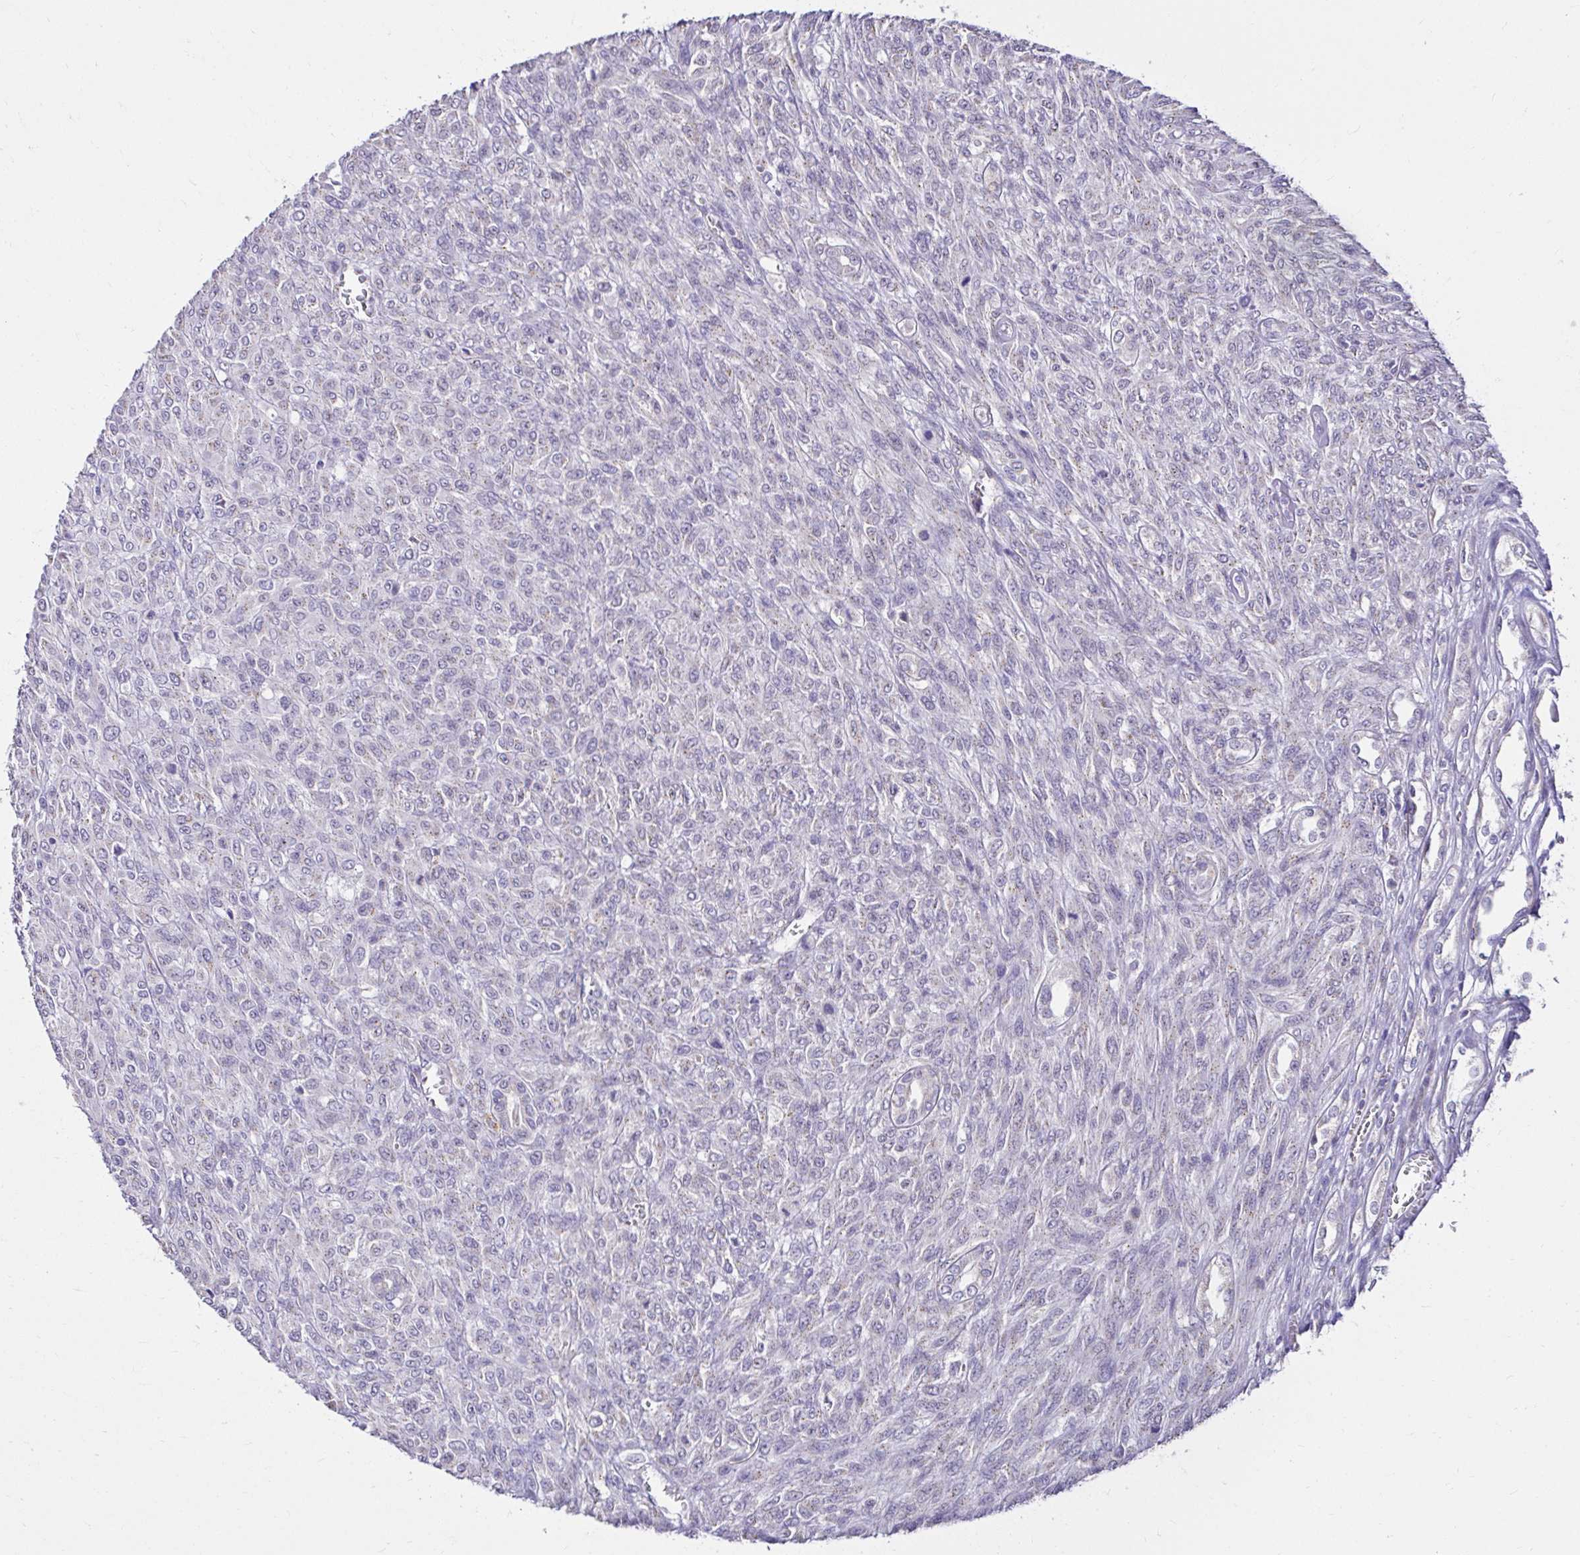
{"staining": {"intensity": "negative", "quantity": "none", "location": "none"}, "tissue": "renal cancer", "cell_type": "Tumor cells", "image_type": "cancer", "snomed": [{"axis": "morphology", "description": "Adenocarcinoma, NOS"}, {"axis": "topography", "description": "Kidney"}], "caption": "IHC of human adenocarcinoma (renal) displays no expression in tumor cells.", "gene": "KIAA1210", "patient": {"sex": "male", "age": 58}}